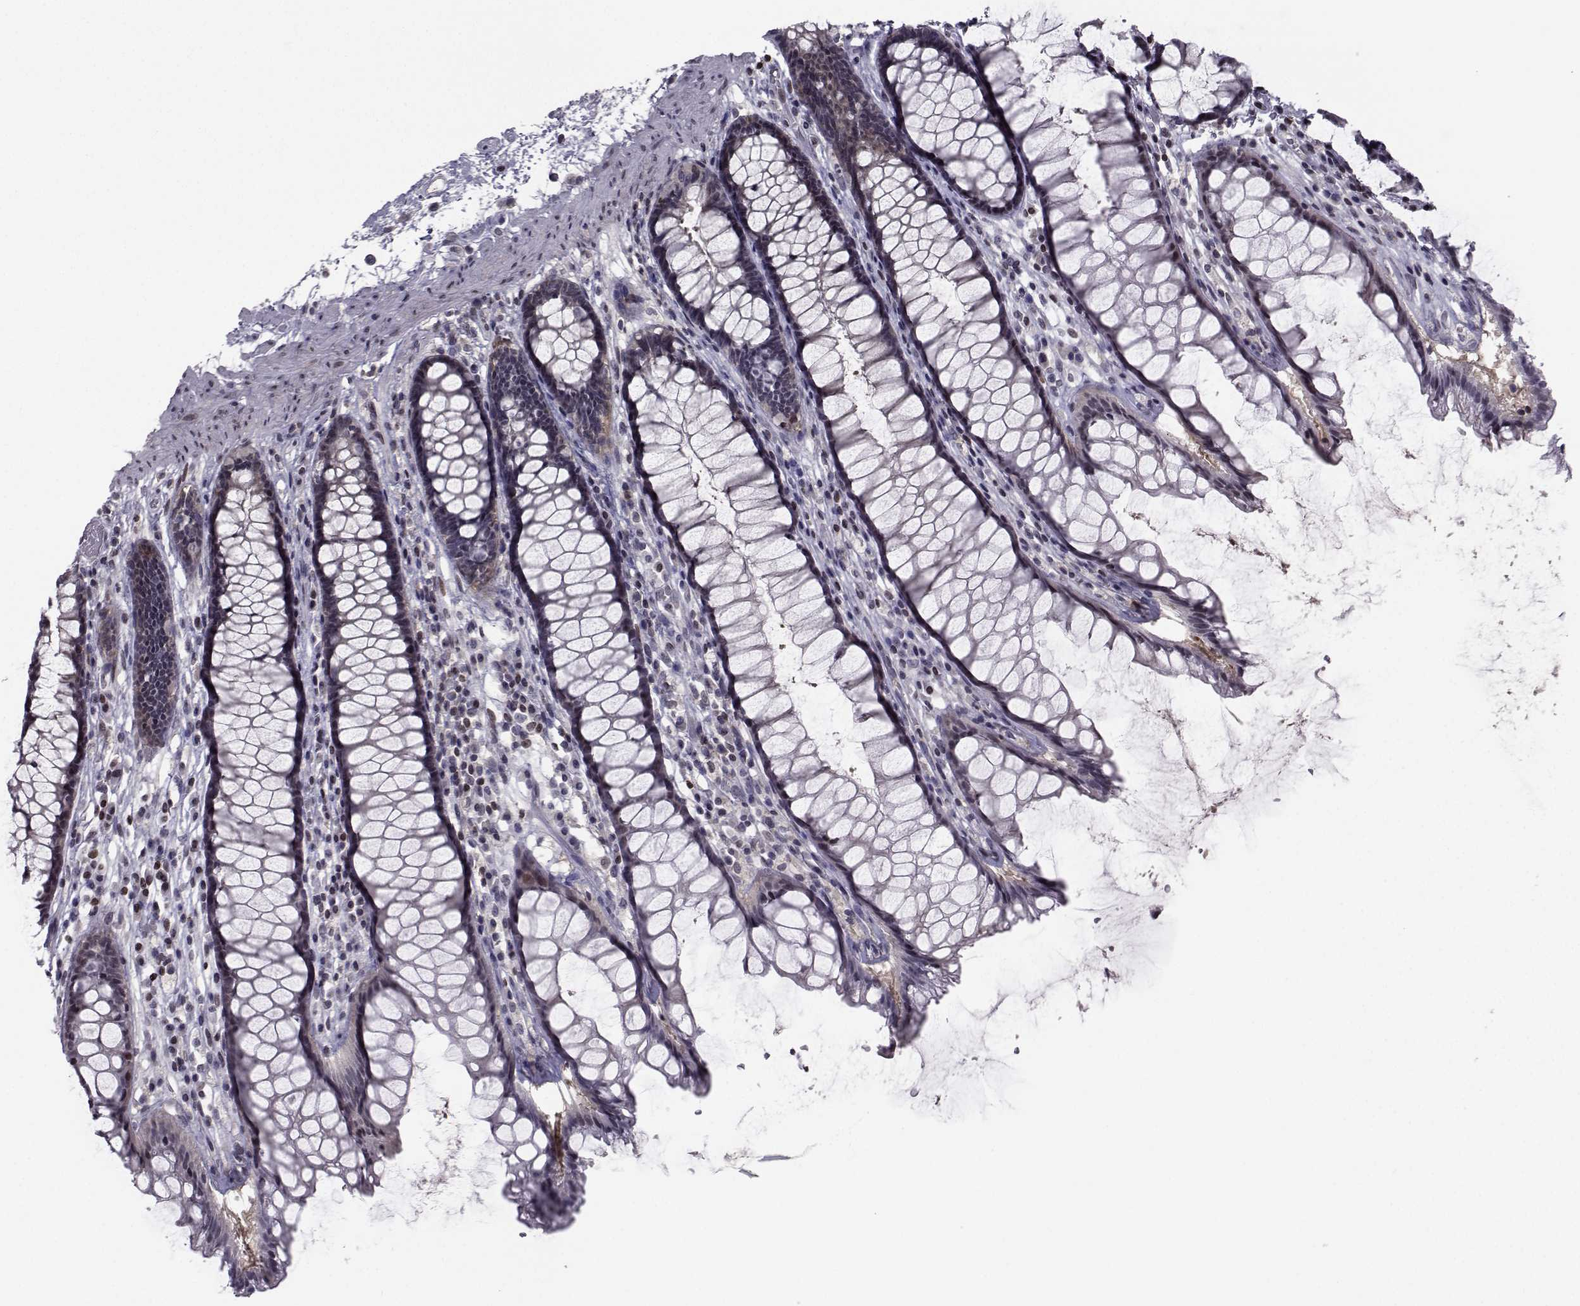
{"staining": {"intensity": "moderate", "quantity": "<25%", "location": "cytoplasmic/membranous"}, "tissue": "rectum", "cell_type": "Glandular cells", "image_type": "normal", "snomed": [{"axis": "morphology", "description": "Normal tissue, NOS"}, {"axis": "topography", "description": "Rectum"}], "caption": "This photomicrograph reveals immunohistochemistry staining of normal human rectum, with low moderate cytoplasmic/membranous expression in about <25% of glandular cells.", "gene": "PCP4L1", "patient": {"sex": "male", "age": 72}}